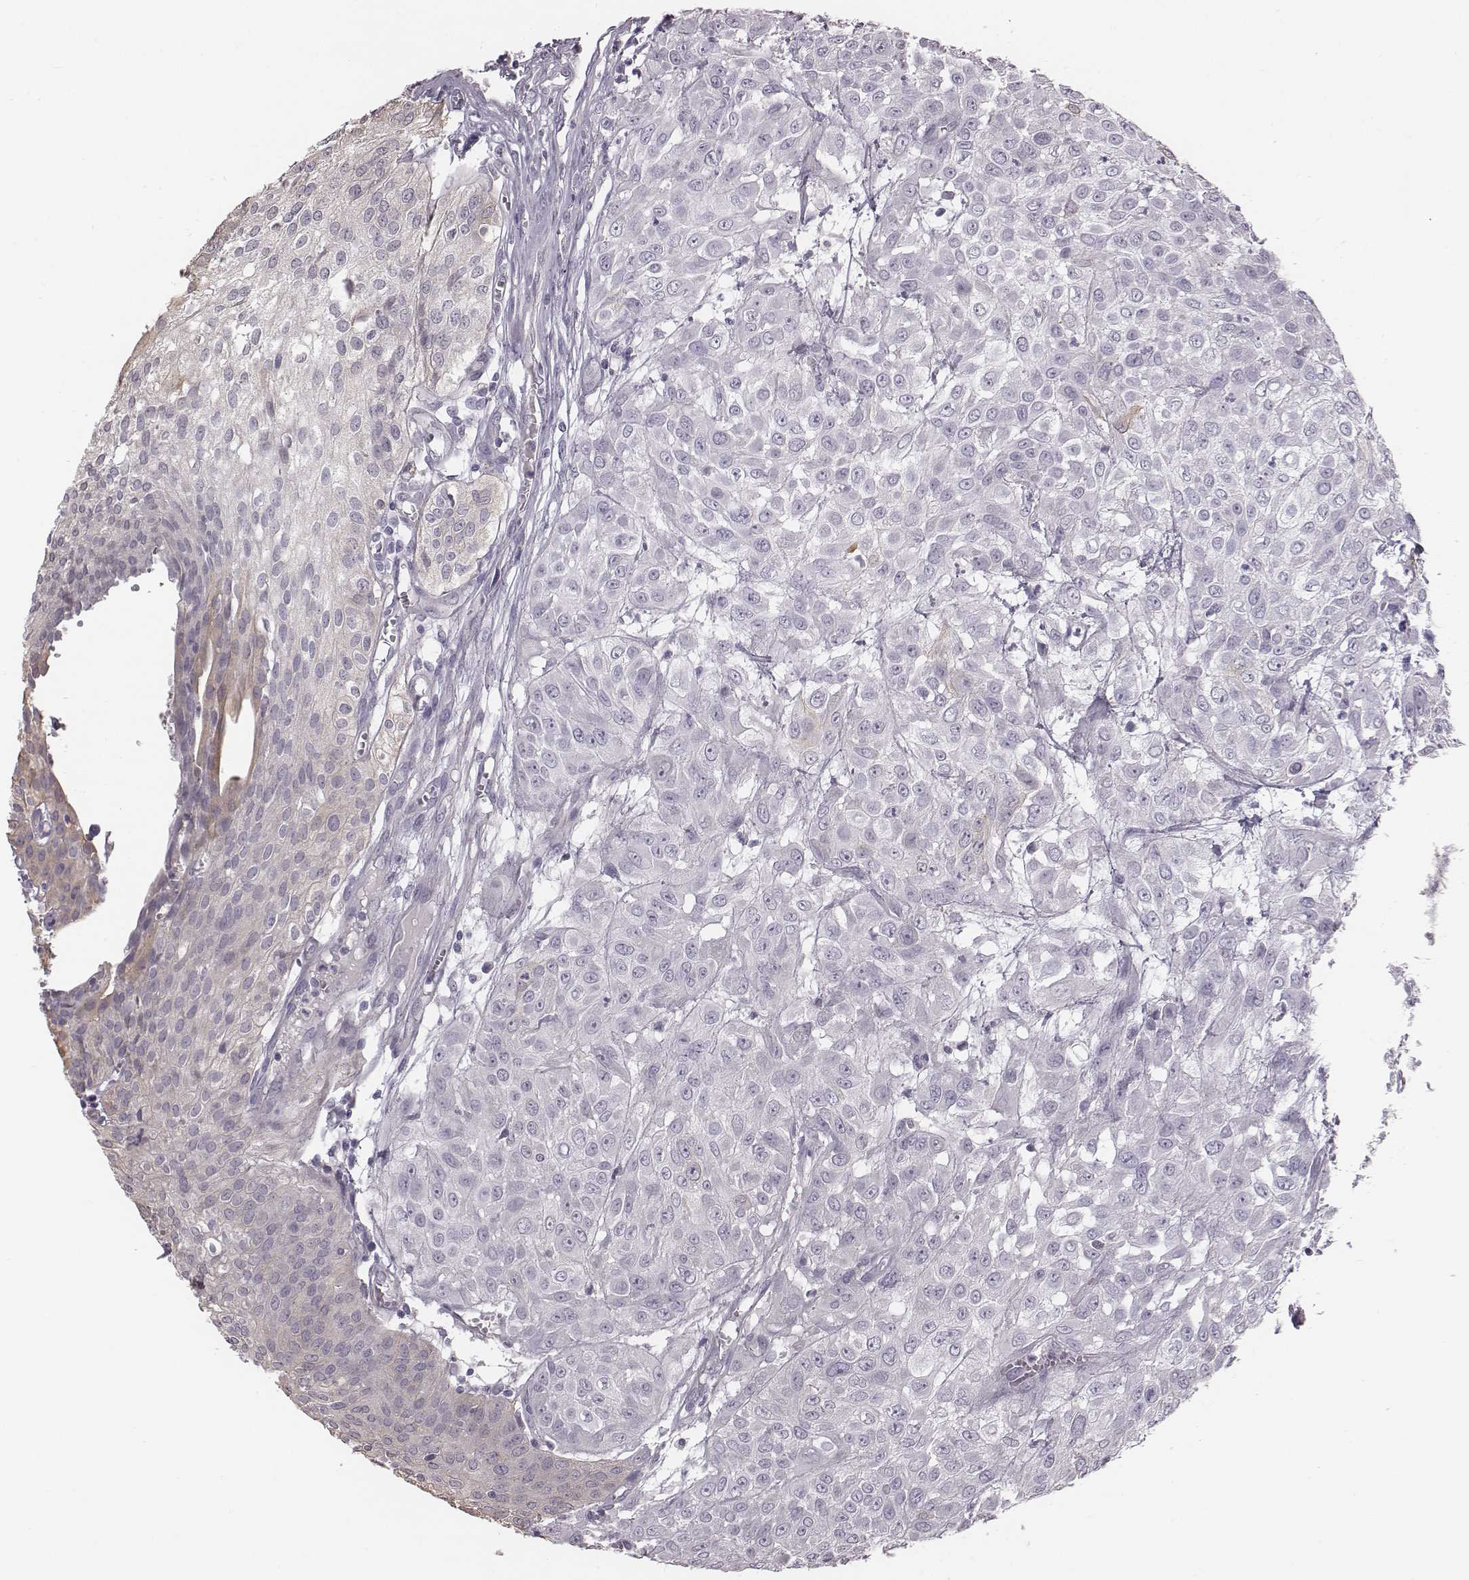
{"staining": {"intensity": "negative", "quantity": "none", "location": "none"}, "tissue": "urothelial cancer", "cell_type": "Tumor cells", "image_type": "cancer", "snomed": [{"axis": "morphology", "description": "Urothelial carcinoma, High grade"}, {"axis": "topography", "description": "Urinary bladder"}], "caption": "The histopathology image displays no staining of tumor cells in urothelial cancer.", "gene": "C6orf58", "patient": {"sex": "male", "age": 57}}